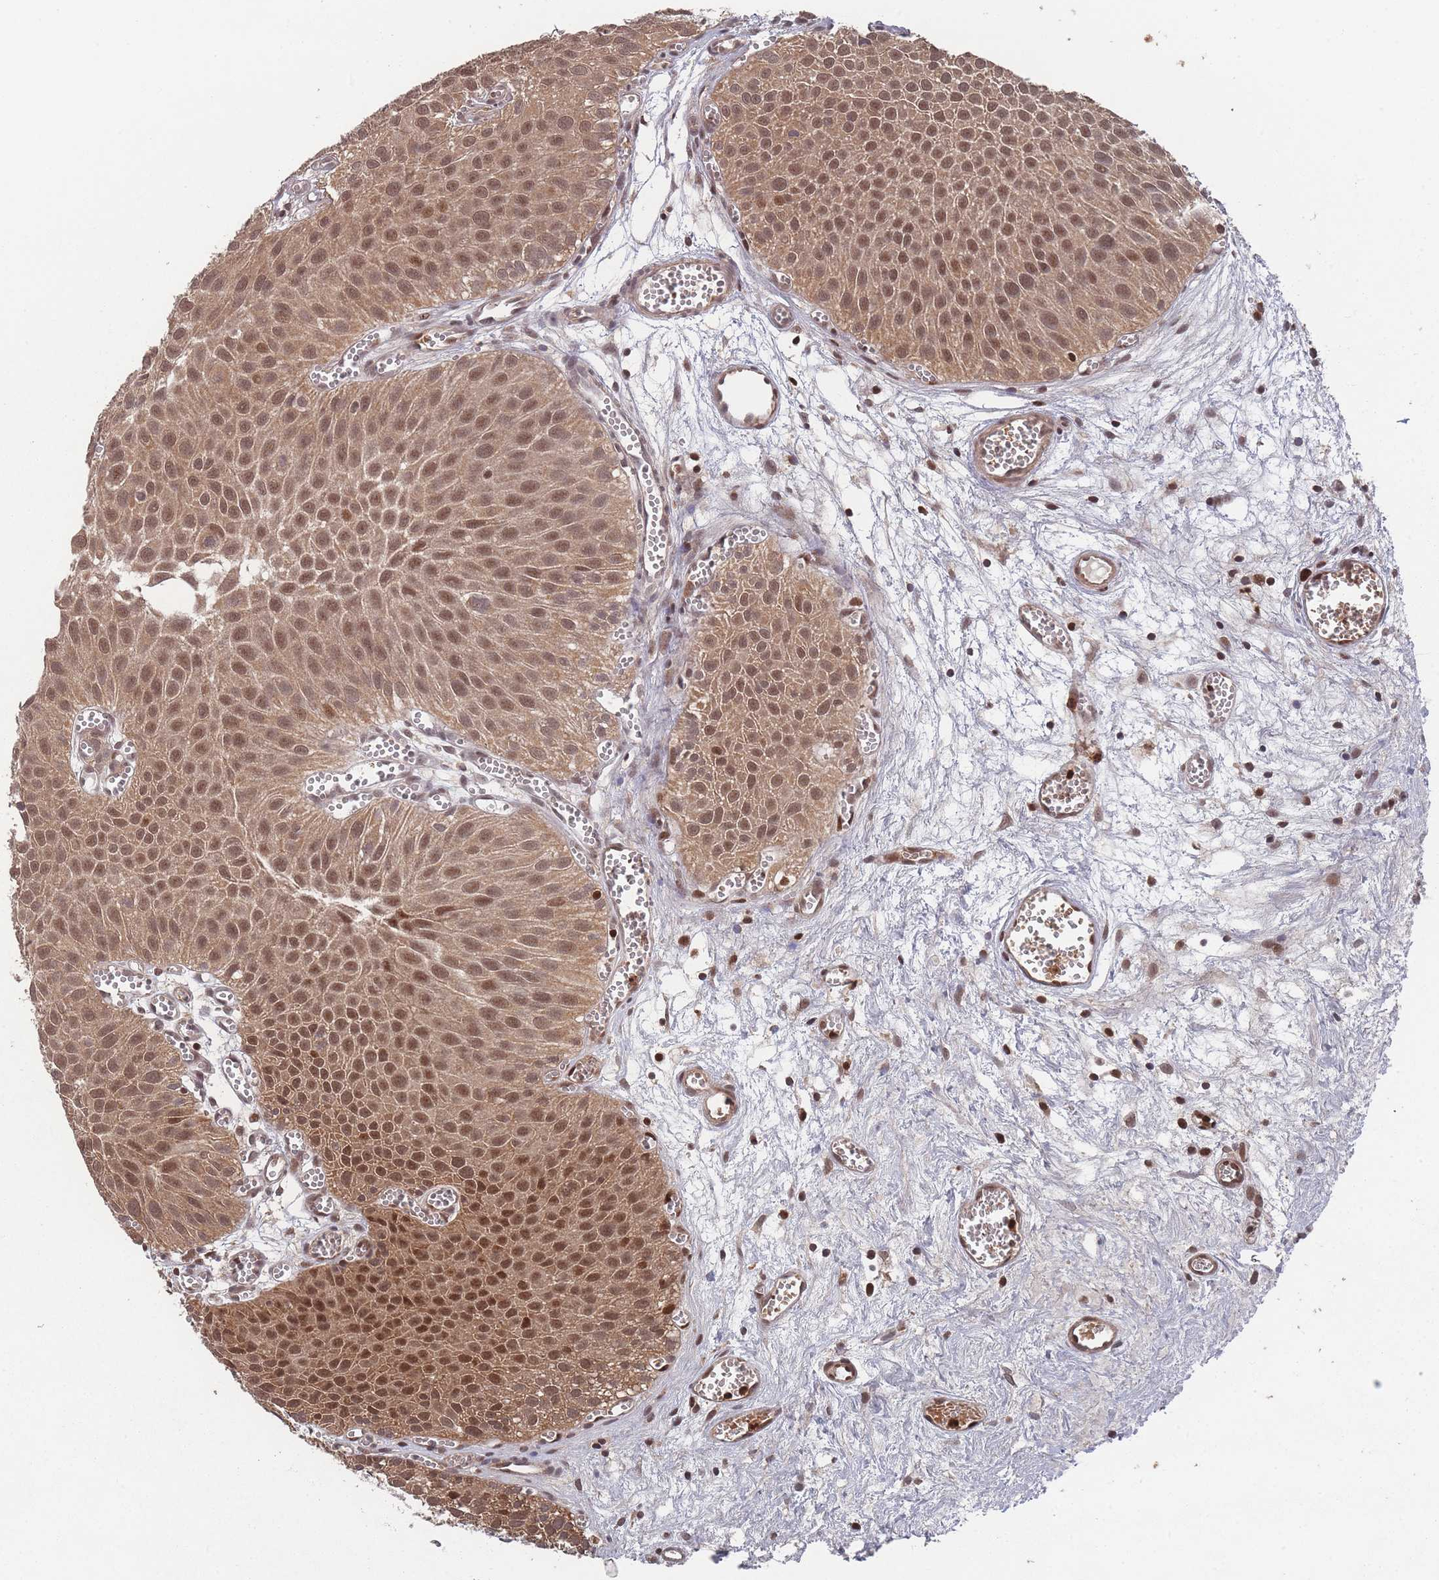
{"staining": {"intensity": "moderate", "quantity": ">75%", "location": "cytoplasmic/membranous,nuclear"}, "tissue": "urothelial cancer", "cell_type": "Tumor cells", "image_type": "cancer", "snomed": [{"axis": "morphology", "description": "Urothelial carcinoma, Low grade"}, {"axis": "topography", "description": "Urinary bladder"}], "caption": "Immunohistochemistry (IHC) of urothelial carcinoma (low-grade) displays medium levels of moderate cytoplasmic/membranous and nuclear positivity in about >75% of tumor cells. Immunohistochemistry (IHC) stains the protein in brown and the nuclei are stained blue.", "gene": "SF3B1", "patient": {"sex": "male", "age": 88}}